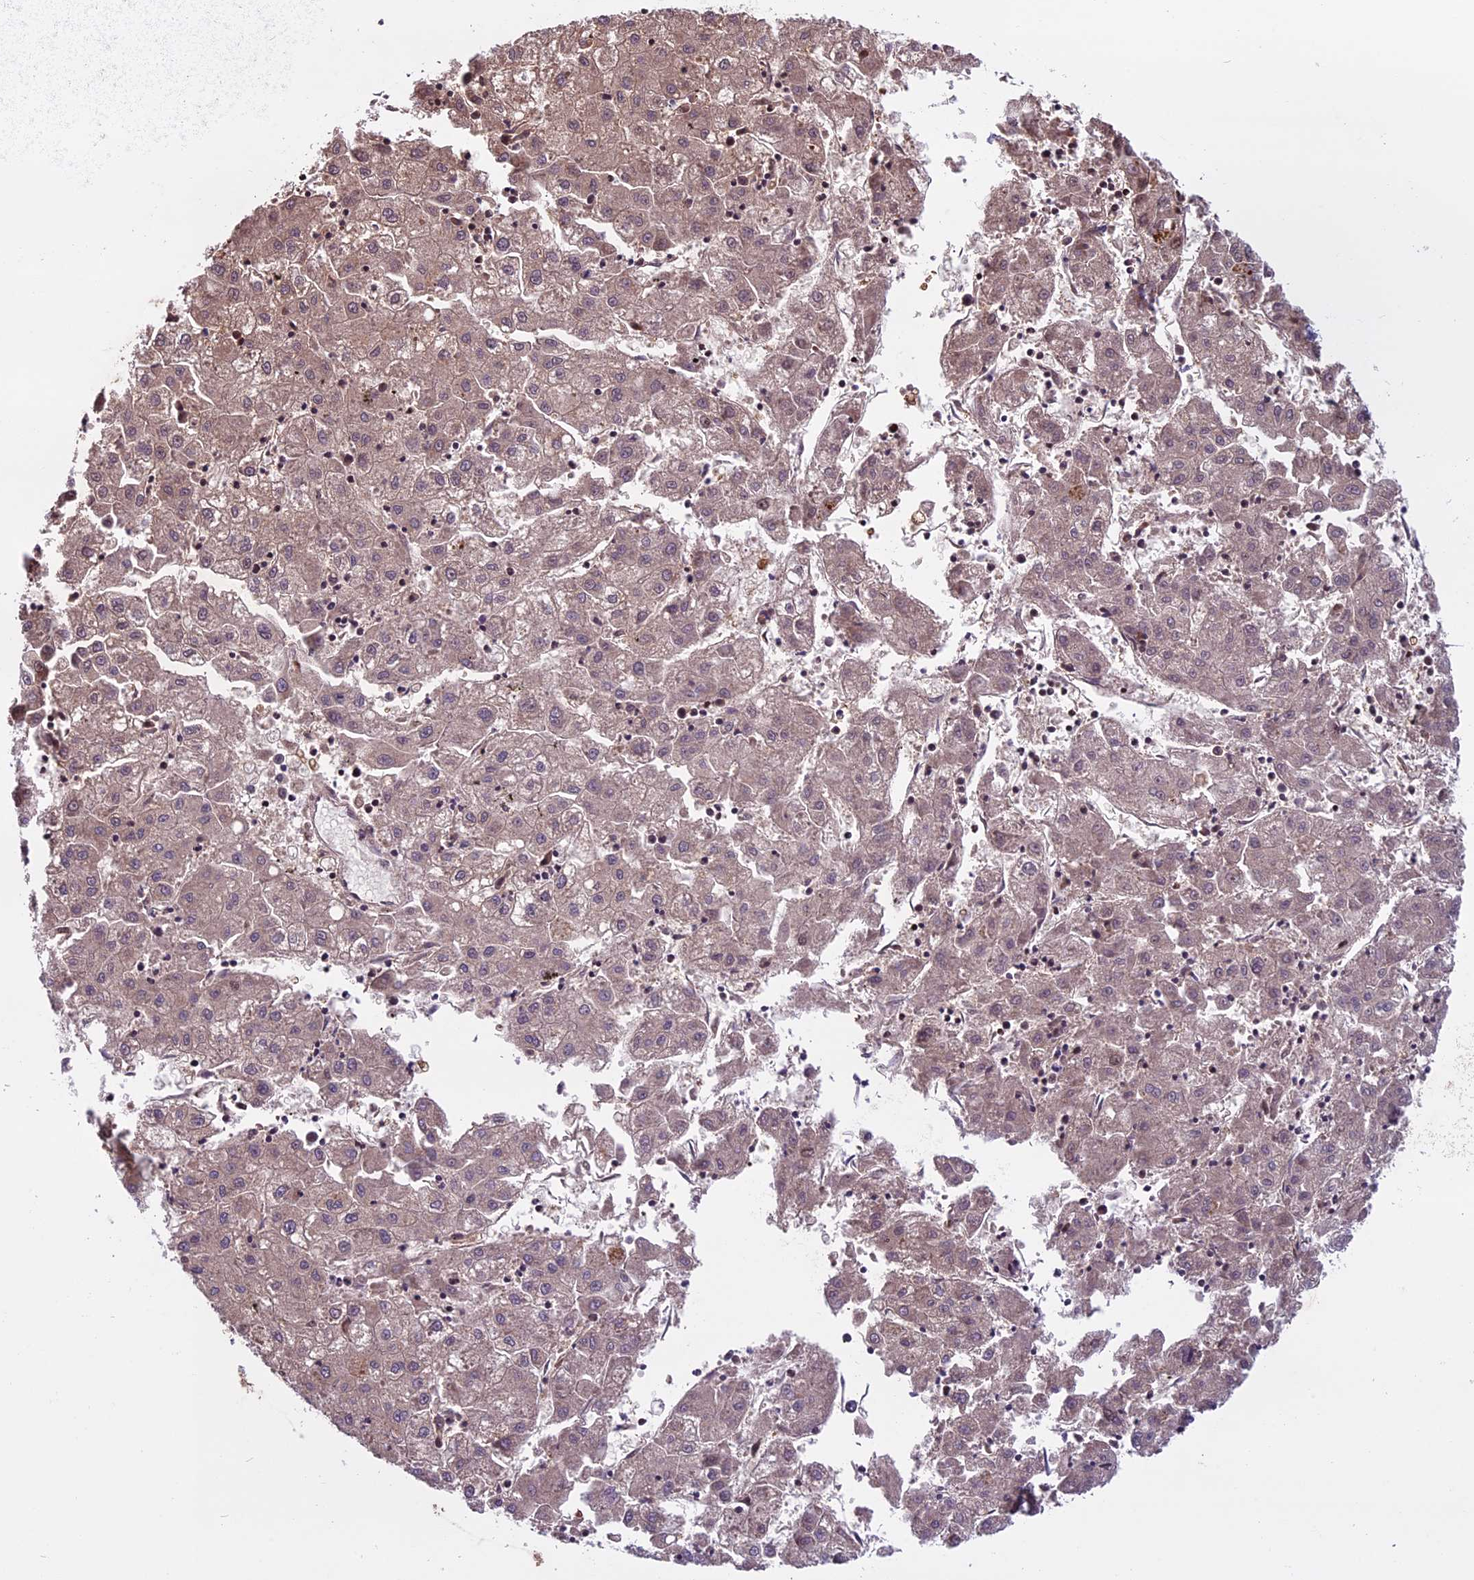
{"staining": {"intensity": "weak", "quantity": ">75%", "location": "cytoplasmic/membranous,nuclear"}, "tissue": "liver cancer", "cell_type": "Tumor cells", "image_type": "cancer", "snomed": [{"axis": "morphology", "description": "Carcinoma, Hepatocellular, NOS"}, {"axis": "topography", "description": "Liver"}], "caption": "Immunohistochemistry (IHC) (DAB) staining of hepatocellular carcinoma (liver) displays weak cytoplasmic/membranous and nuclear protein staining in approximately >75% of tumor cells.", "gene": "DCTN5", "patient": {"sex": "male", "age": 72}}